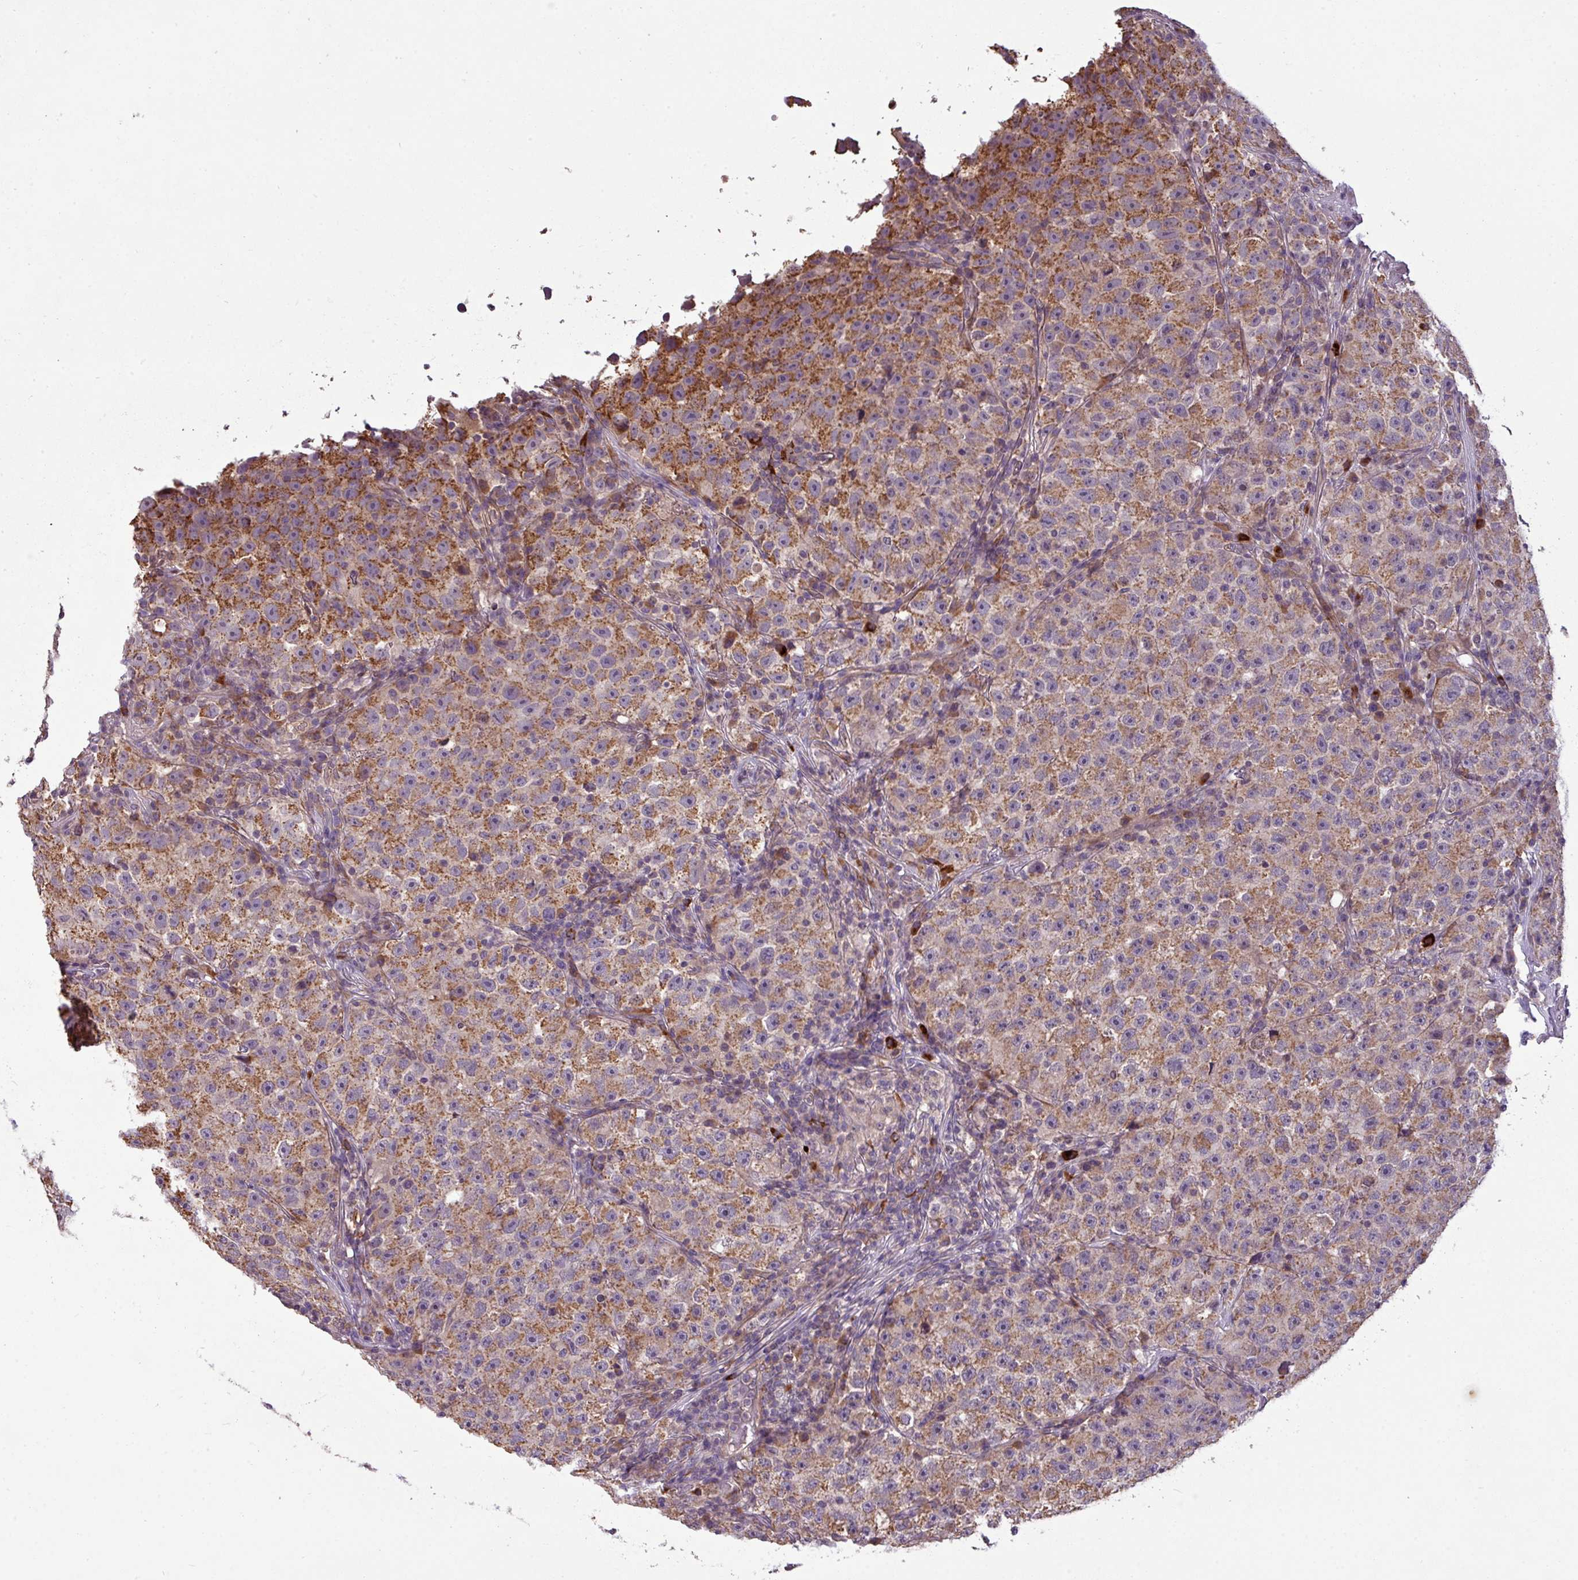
{"staining": {"intensity": "moderate", "quantity": ">75%", "location": "cytoplasmic/membranous"}, "tissue": "testis cancer", "cell_type": "Tumor cells", "image_type": "cancer", "snomed": [{"axis": "morphology", "description": "Seminoma, NOS"}, {"axis": "topography", "description": "Testis"}], "caption": "The micrograph shows a brown stain indicating the presence of a protein in the cytoplasmic/membranous of tumor cells in testis cancer. The staining is performed using DAB (3,3'-diaminobenzidine) brown chromogen to label protein expression. The nuclei are counter-stained blue using hematoxylin.", "gene": "PAPLN", "patient": {"sex": "male", "age": 22}}